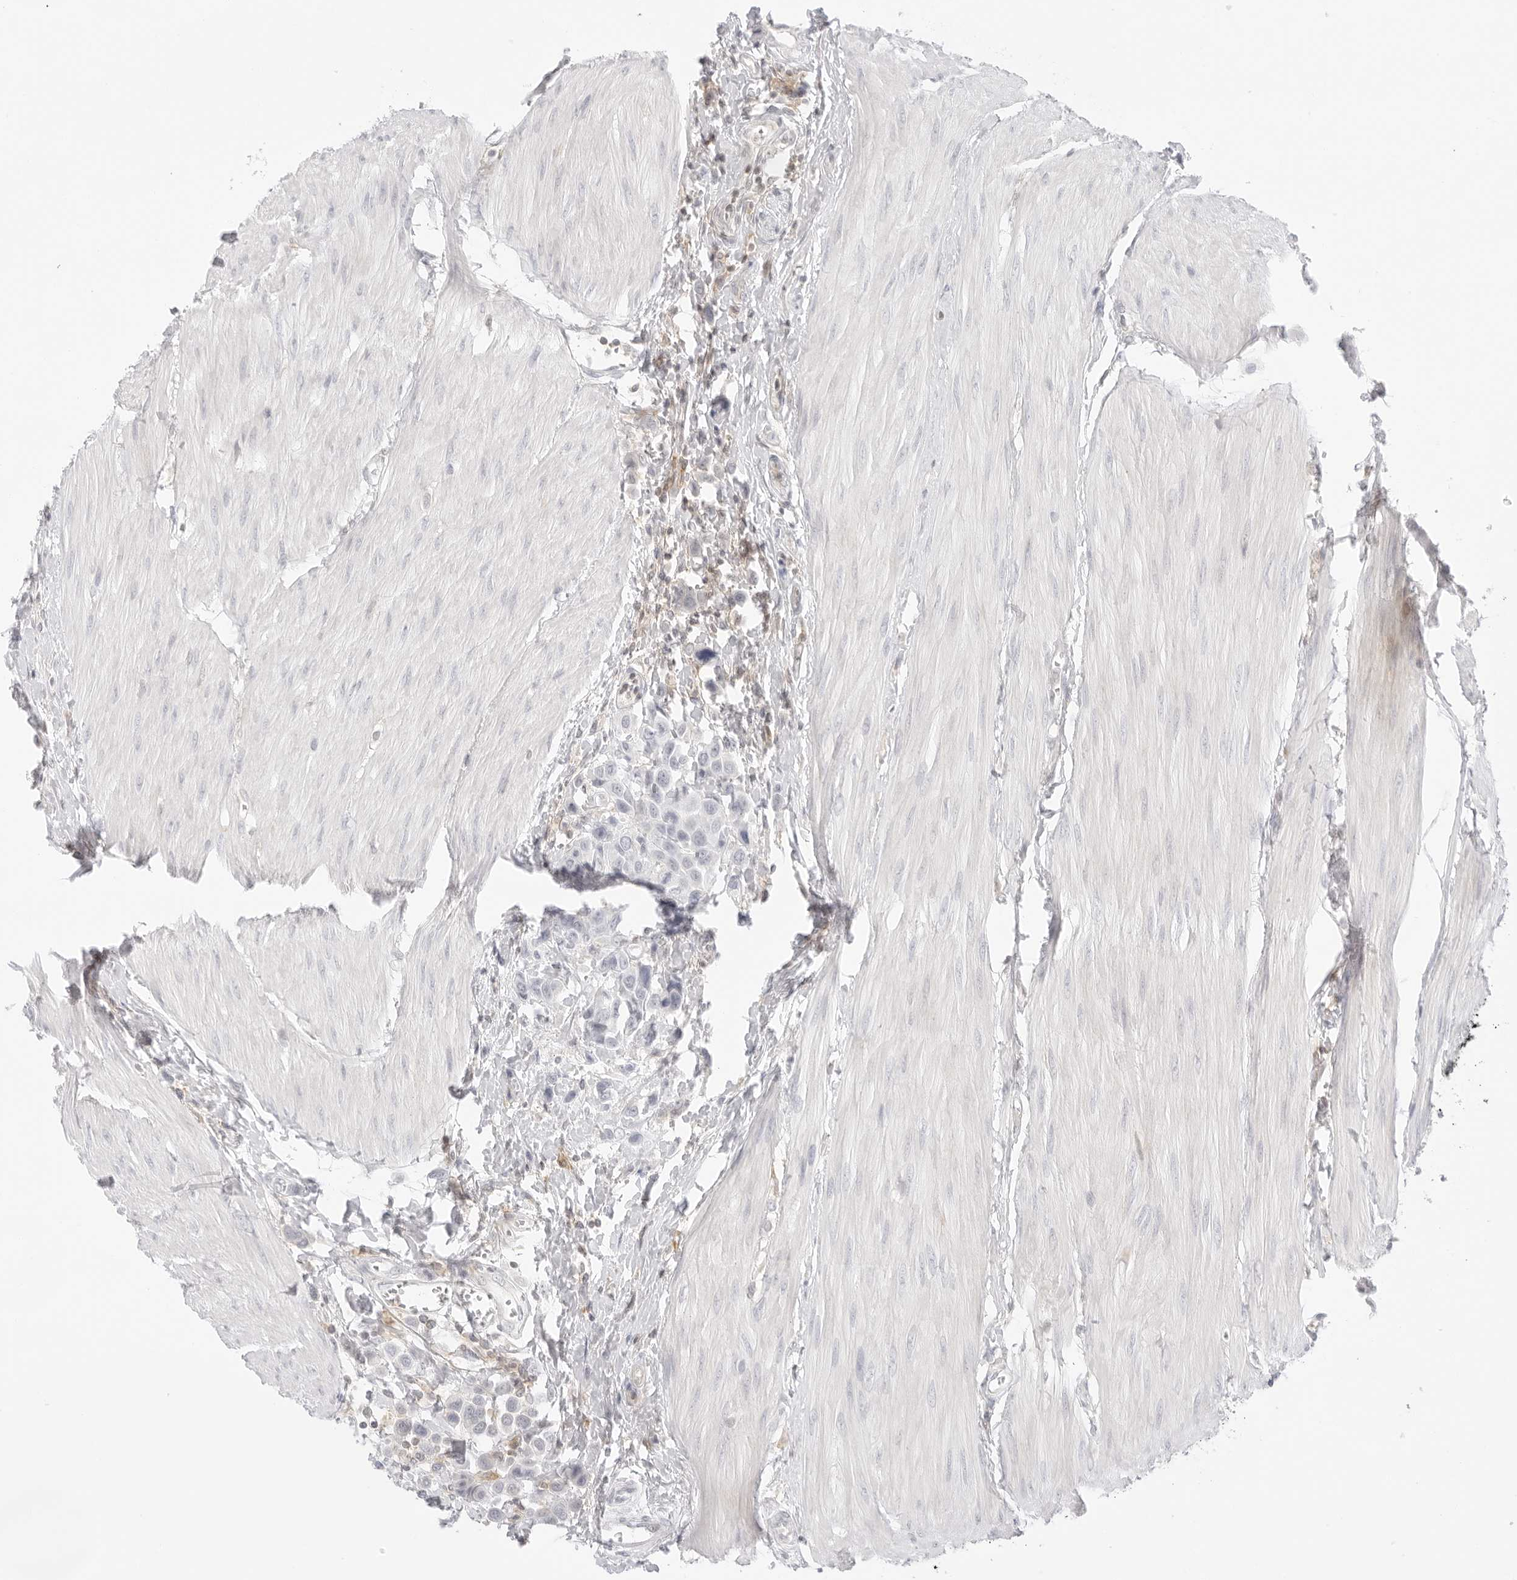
{"staining": {"intensity": "negative", "quantity": "none", "location": "none"}, "tissue": "urothelial cancer", "cell_type": "Tumor cells", "image_type": "cancer", "snomed": [{"axis": "morphology", "description": "Urothelial carcinoma, High grade"}, {"axis": "topography", "description": "Urinary bladder"}], "caption": "Histopathology image shows no protein expression in tumor cells of urothelial cancer tissue.", "gene": "TNFRSF14", "patient": {"sex": "male", "age": 50}}